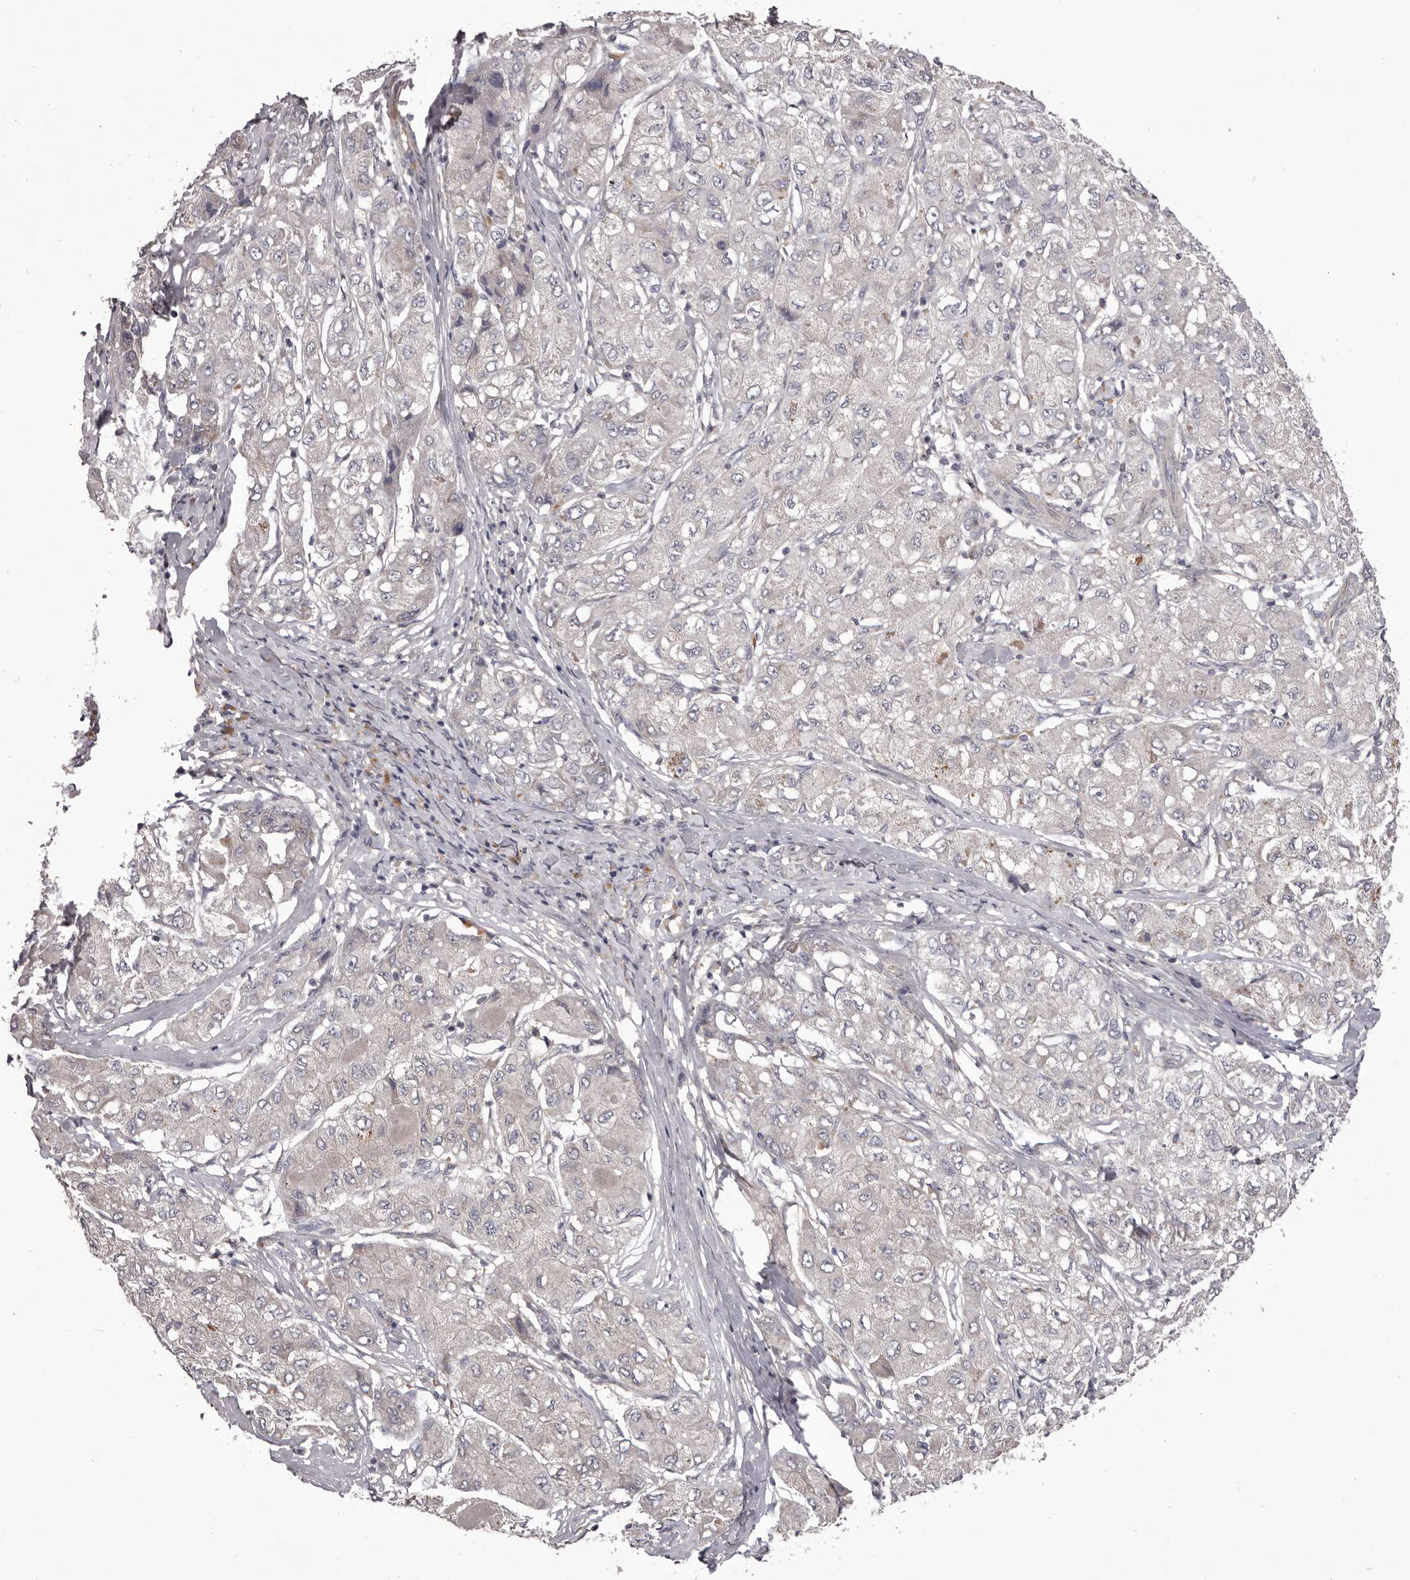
{"staining": {"intensity": "negative", "quantity": "none", "location": "none"}, "tissue": "liver cancer", "cell_type": "Tumor cells", "image_type": "cancer", "snomed": [{"axis": "morphology", "description": "Carcinoma, Hepatocellular, NOS"}, {"axis": "topography", "description": "Liver"}], "caption": "The photomicrograph reveals no staining of tumor cells in liver hepatocellular carcinoma. (IHC, brightfield microscopy, high magnification).", "gene": "PNRC1", "patient": {"sex": "male", "age": 80}}